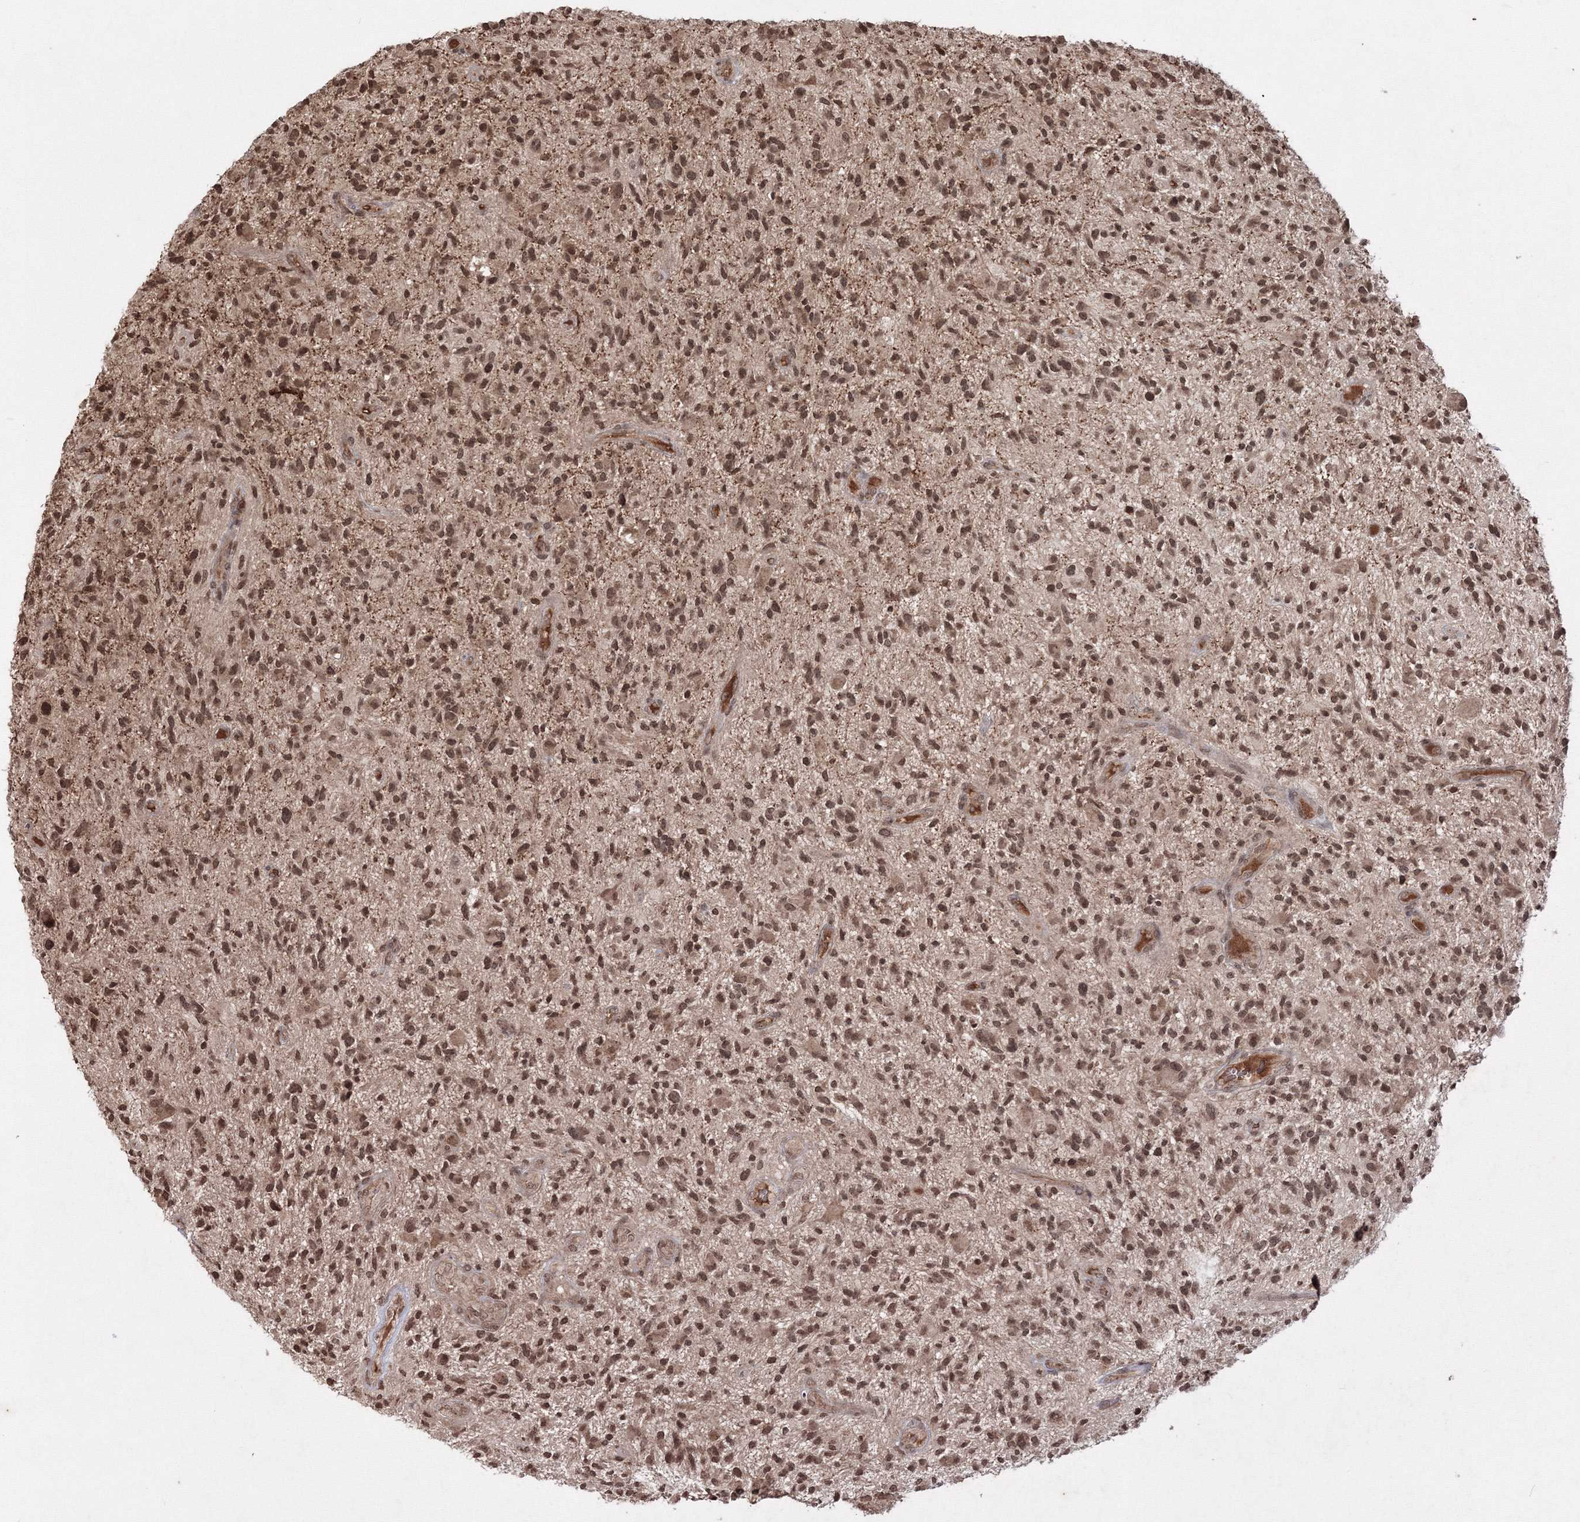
{"staining": {"intensity": "moderate", "quantity": ">75%", "location": "cytoplasmic/membranous,nuclear"}, "tissue": "glioma", "cell_type": "Tumor cells", "image_type": "cancer", "snomed": [{"axis": "morphology", "description": "Glioma, malignant, High grade"}, {"axis": "topography", "description": "Brain"}], "caption": "Glioma stained with a protein marker shows moderate staining in tumor cells.", "gene": "PEX13", "patient": {"sex": "male", "age": 47}}